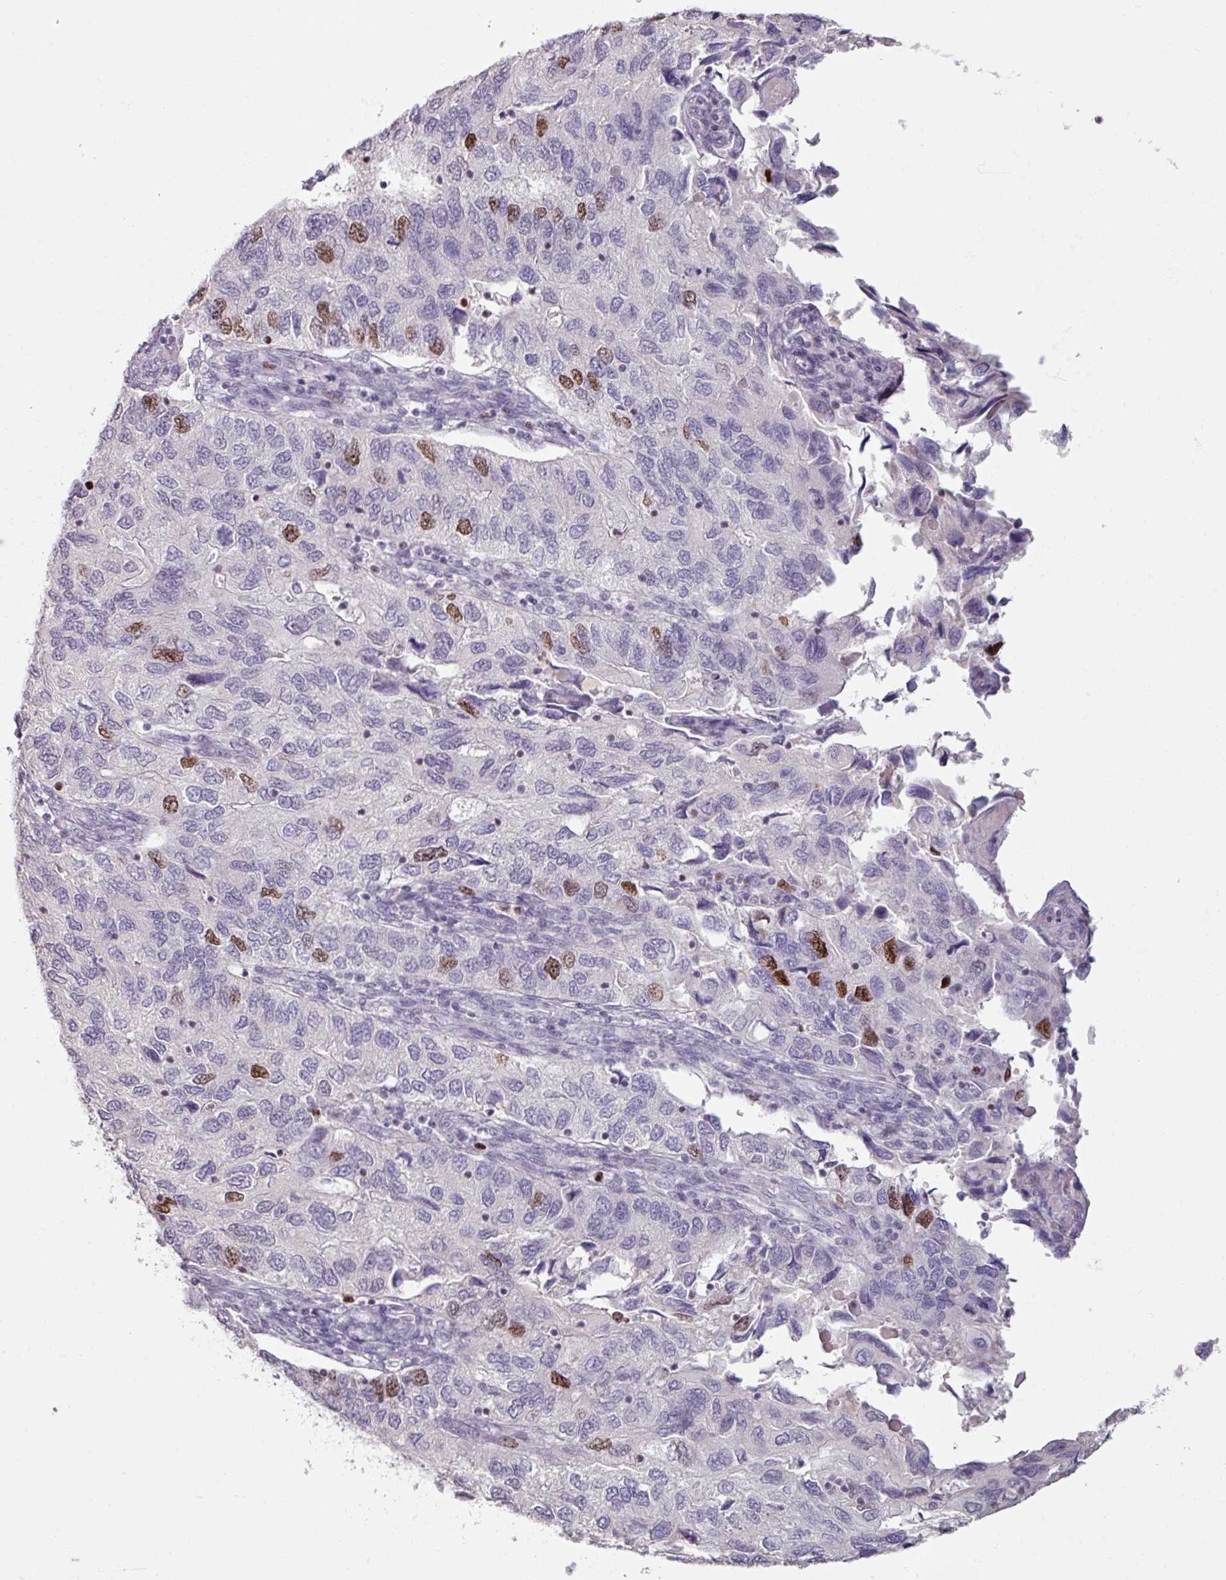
{"staining": {"intensity": "moderate", "quantity": "<25%", "location": "nuclear"}, "tissue": "endometrial cancer", "cell_type": "Tumor cells", "image_type": "cancer", "snomed": [{"axis": "morphology", "description": "Carcinoma, NOS"}, {"axis": "topography", "description": "Uterus"}], "caption": "Immunohistochemistry (IHC) histopathology image of neoplastic tissue: endometrial cancer (carcinoma) stained using immunohistochemistry demonstrates low levels of moderate protein expression localized specifically in the nuclear of tumor cells, appearing as a nuclear brown color.", "gene": "ATAD2", "patient": {"sex": "female", "age": 76}}